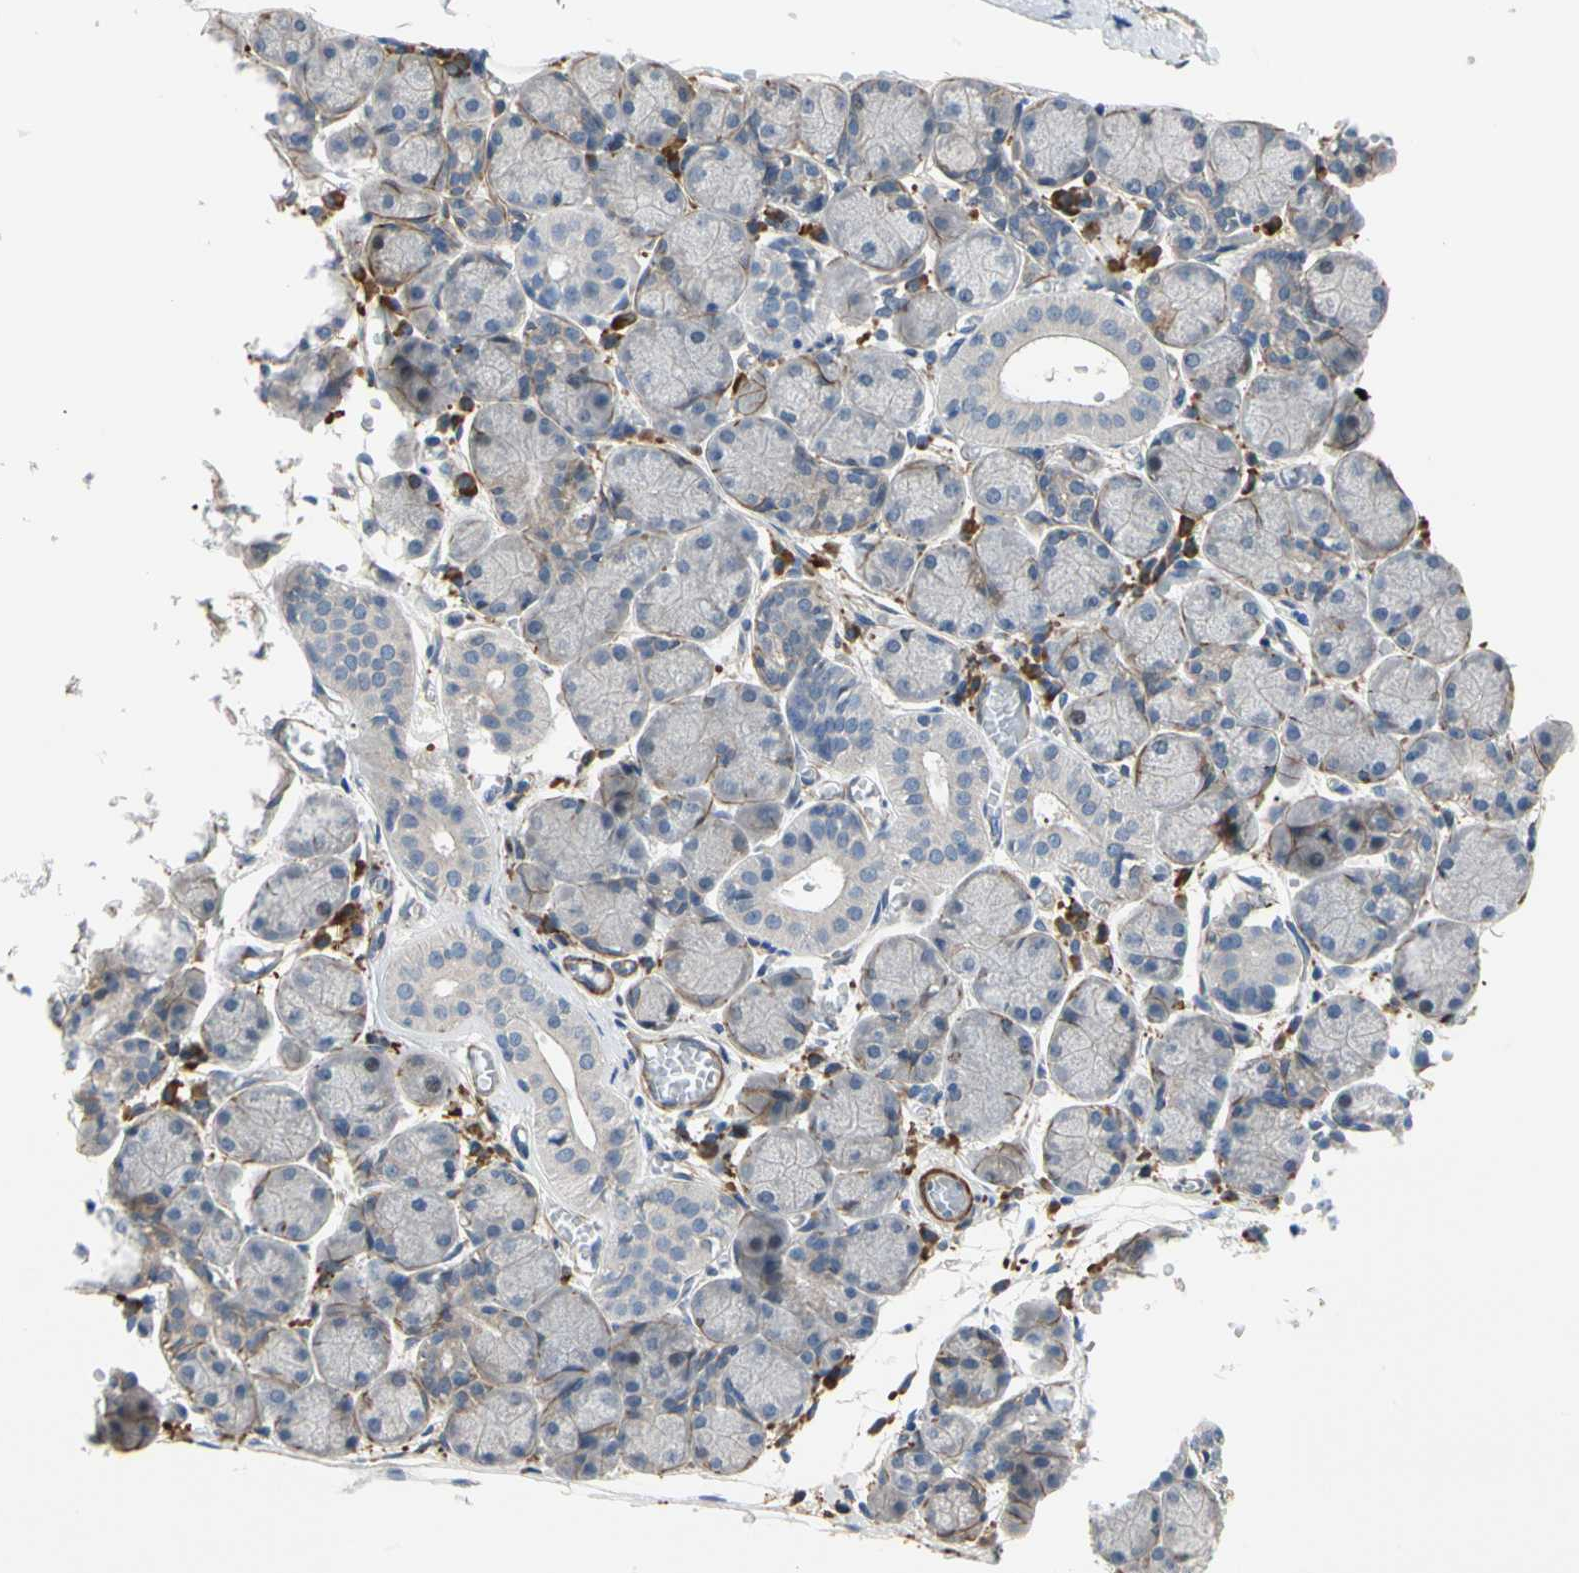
{"staining": {"intensity": "negative", "quantity": "none", "location": "none"}, "tissue": "salivary gland", "cell_type": "Glandular cells", "image_type": "normal", "snomed": [{"axis": "morphology", "description": "Normal tissue, NOS"}, {"axis": "topography", "description": "Salivary gland"}], "caption": "Immunohistochemistry micrograph of benign human salivary gland stained for a protein (brown), which reveals no expression in glandular cells. (DAB (3,3'-diaminobenzidine) IHC with hematoxylin counter stain).", "gene": "LIMK2", "patient": {"sex": "female", "age": 24}}